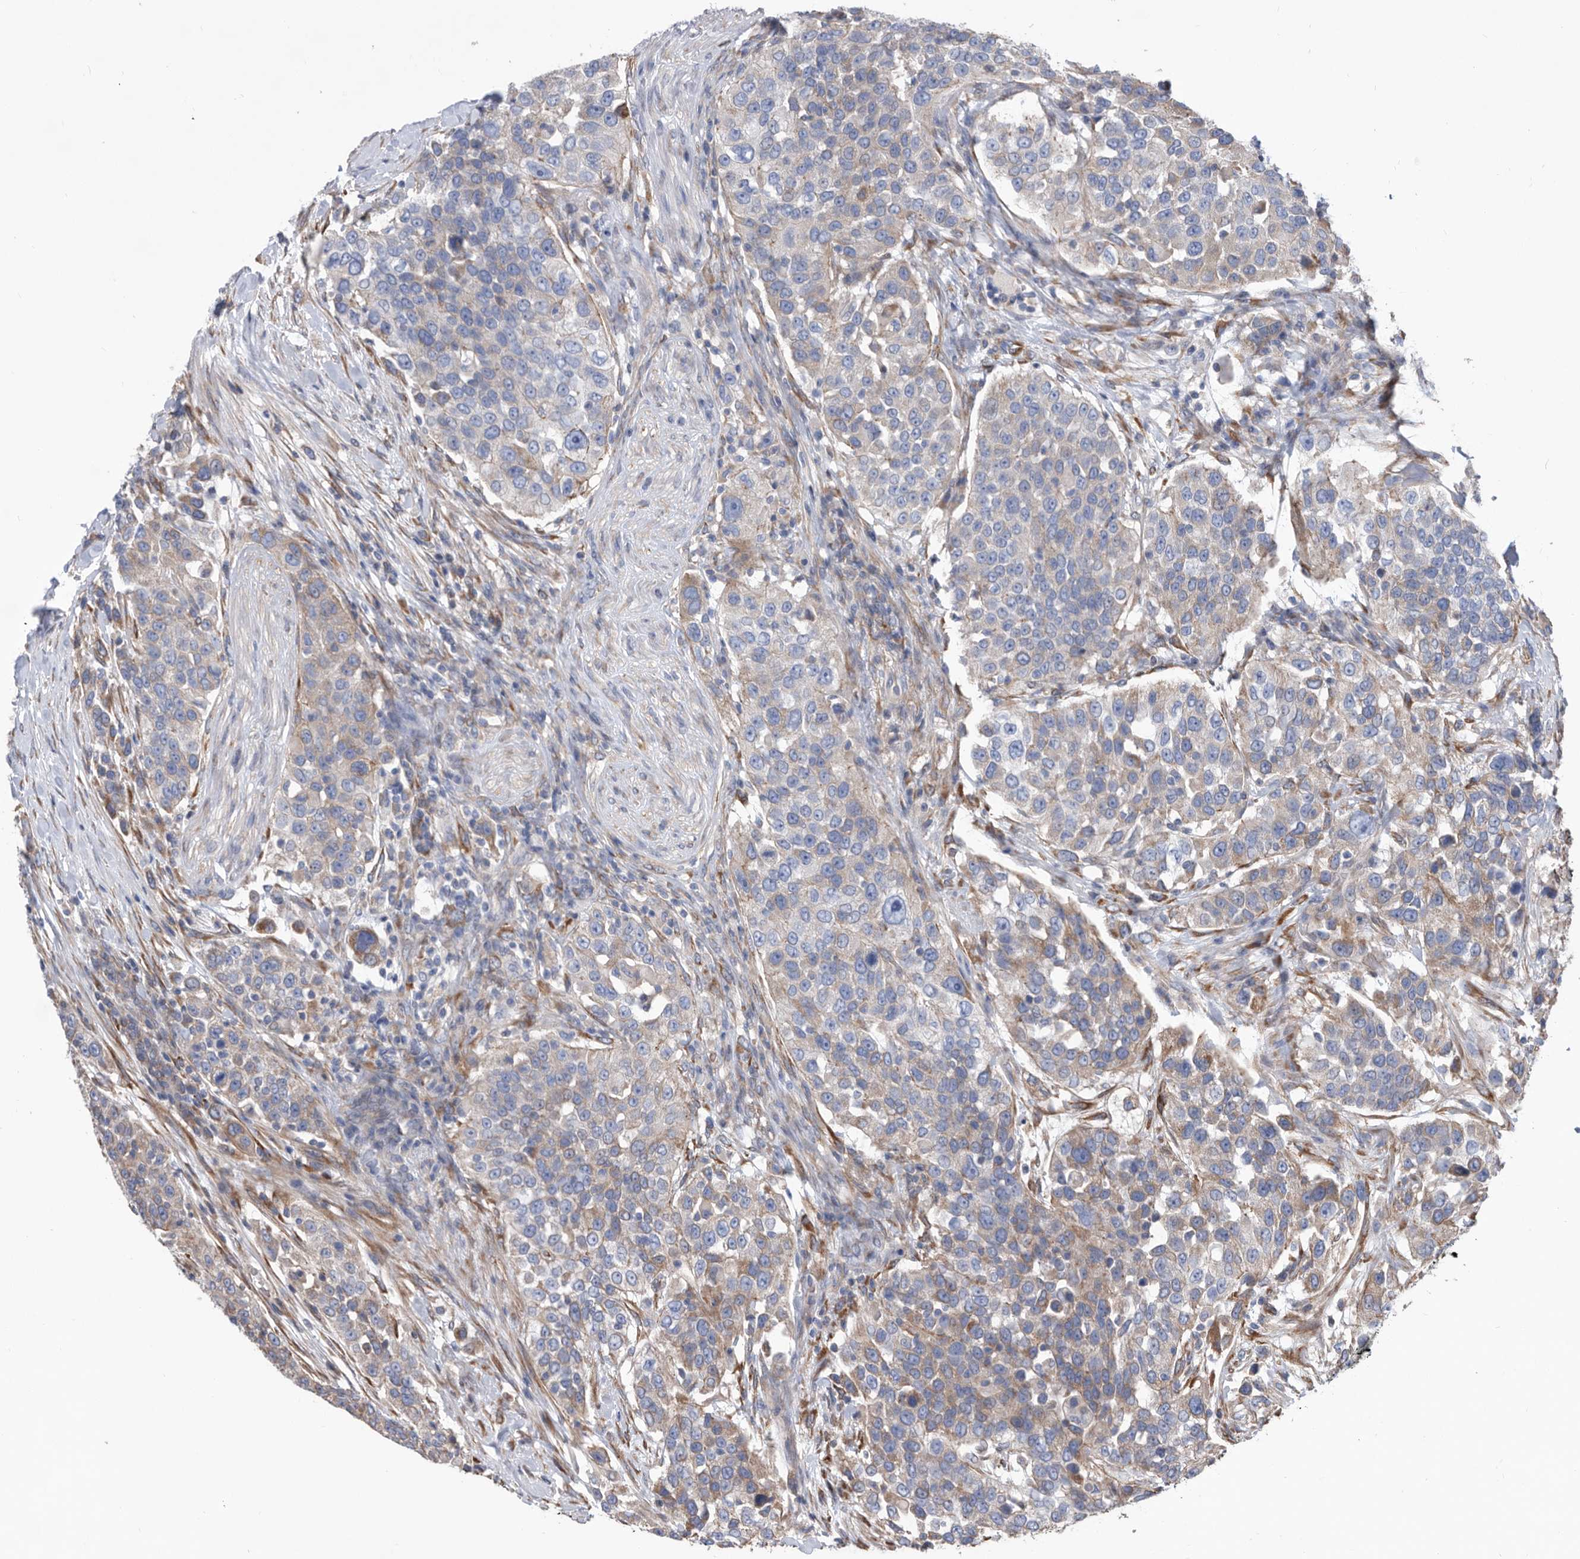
{"staining": {"intensity": "weak", "quantity": "<25%", "location": "cytoplasmic/membranous"}, "tissue": "urothelial cancer", "cell_type": "Tumor cells", "image_type": "cancer", "snomed": [{"axis": "morphology", "description": "Urothelial carcinoma, High grade"}, {"axis": "topography", "description": "Urinary bladder"}], "caption": "Urothelial carcinoma (high-grade) was stained to show a protein in brown. There is no significant expression in tumor cells.", "gene": "ATP13A3", "patient": {"sex": "female", "age": 80}}